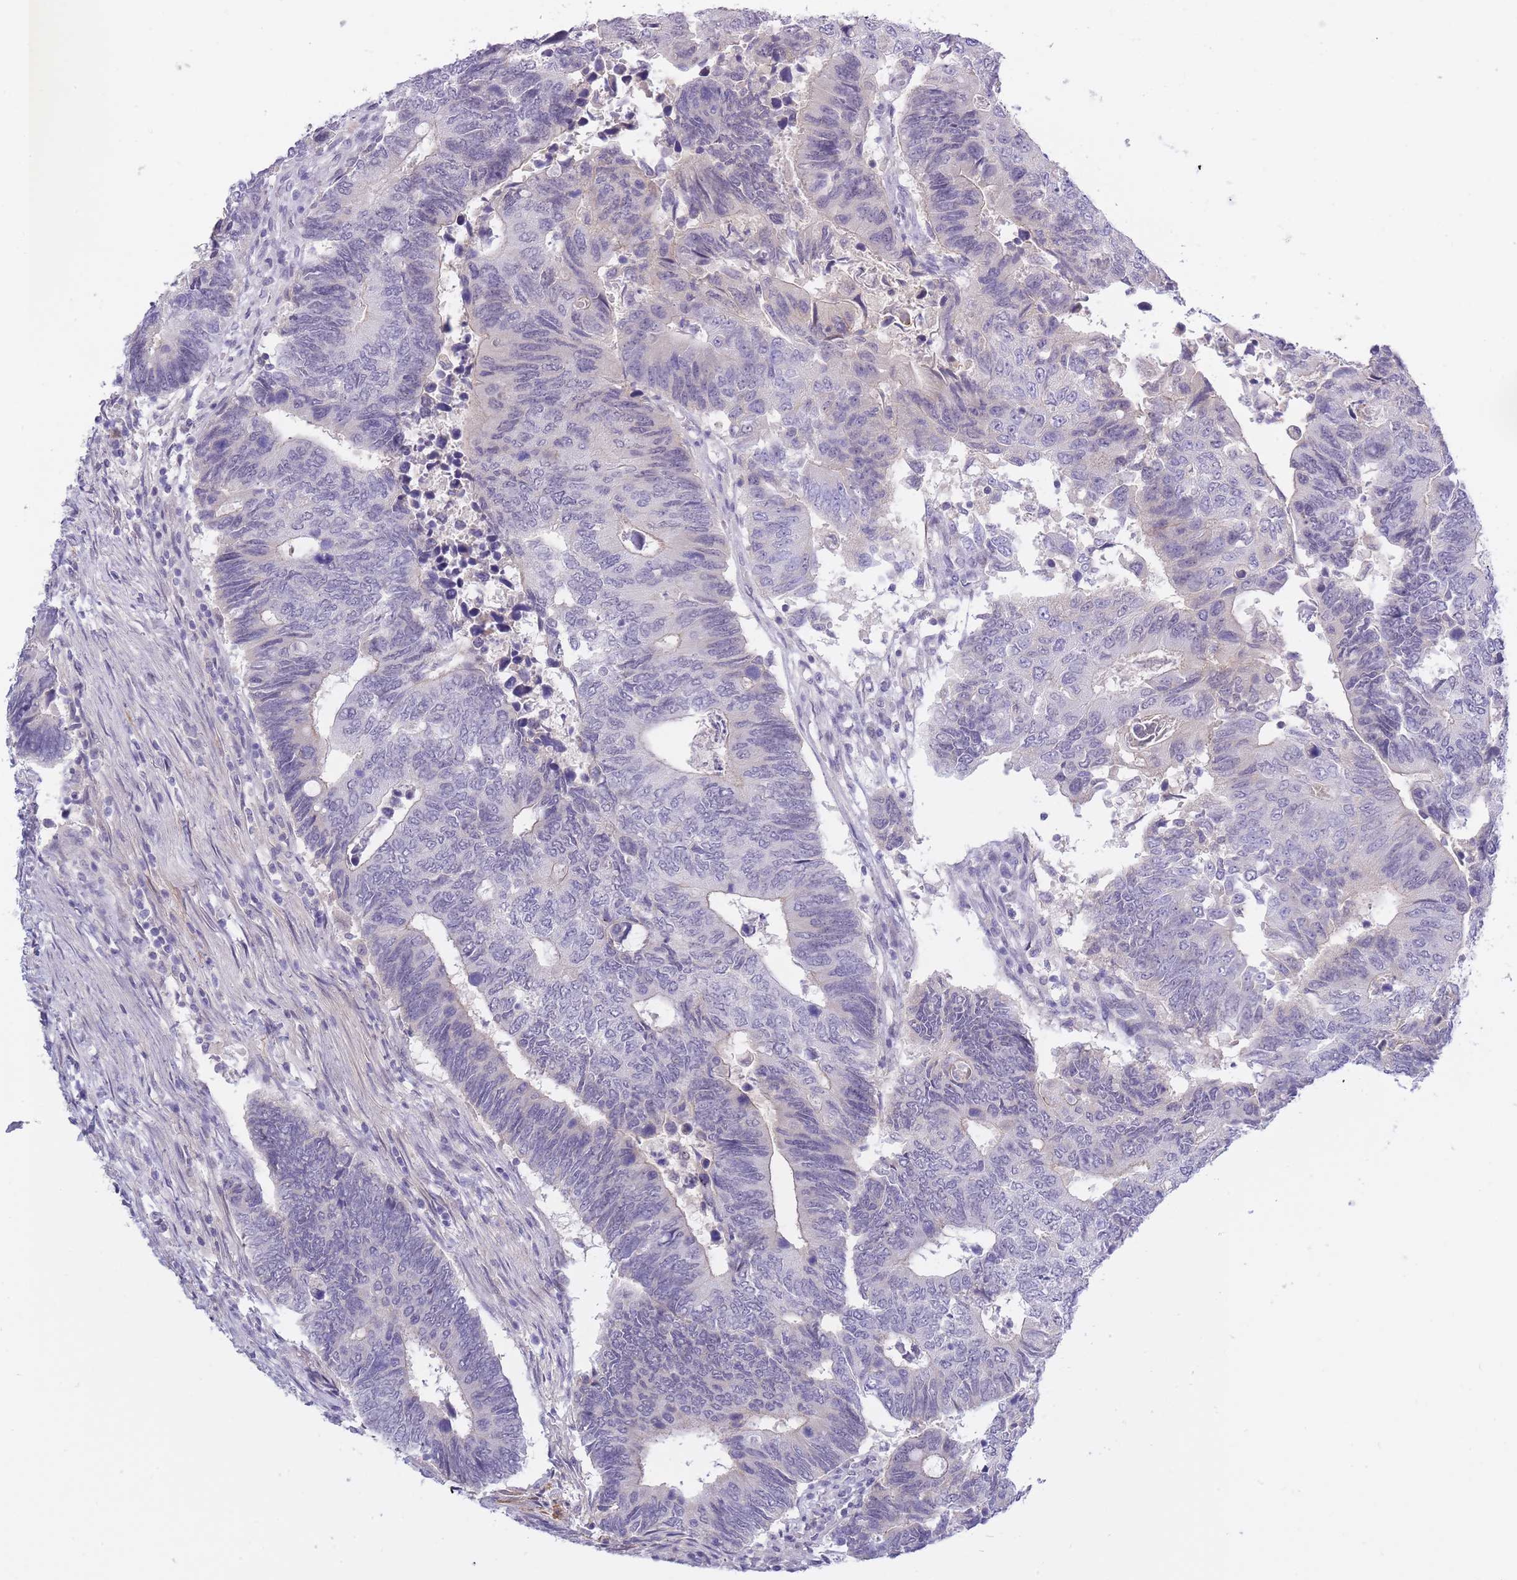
{"staining": {"intensity": "negative", "quantity": "none", "location": "none"}, "tissue": "colorectal cancer", "cell_type": "Tumor cells", "image_type": "cancer", "snomed": [{"axis": "morphology", "description": "Adenocarcinoma, NOS"}, {"axis": "topography", "description": "Colon"}], "caption": "Colorectal cancer stained for a protein using immunohistochemistry (IHC) displays no staining tumor cells.", "gene": "PRR23B", "patient": {"sex": "male", "age": 87}}